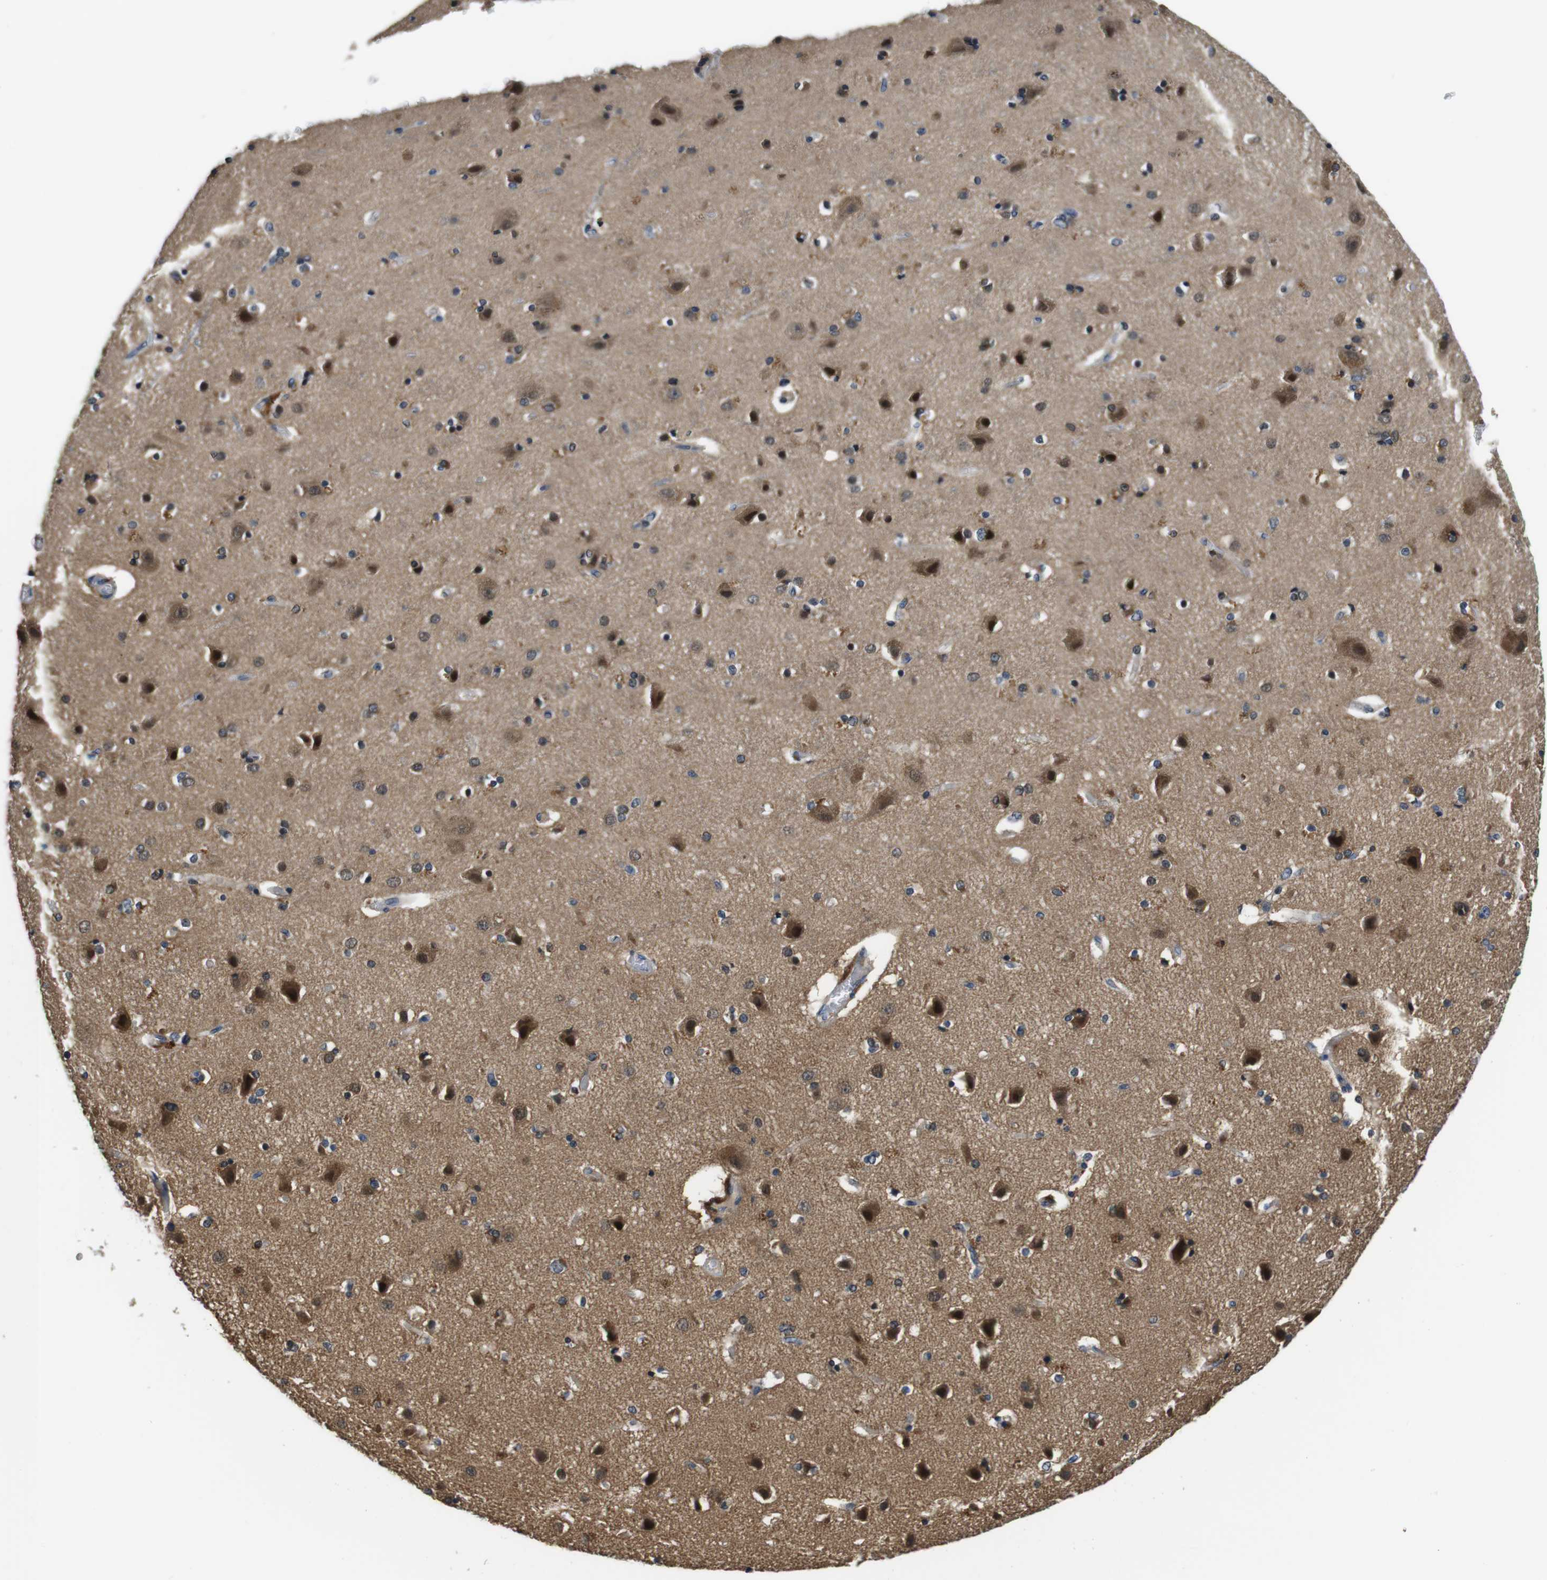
{"staining": {"intensity": "negative", "quantity": "none", "location": "none"}, "tissue": "cerebral cortex", "cell_type": "Endothelial cells", "image_type": "normal", "snomed": [{"axis": "morphology", "description": "Normal tissue, NOS"}, {"axis": "topography", "description": "Cerebral cortex"}], "caption": "Endothelial cells show no significant protein staining in benign cerebral cortex. (Stains: DAB immunohistochemistry (IHC) with hematoxylin counter stain, Microscopy: brightfield microscopy at high magnification).", "gene": "CD163L1", "patient": {"sex": "female", "age": 54}}